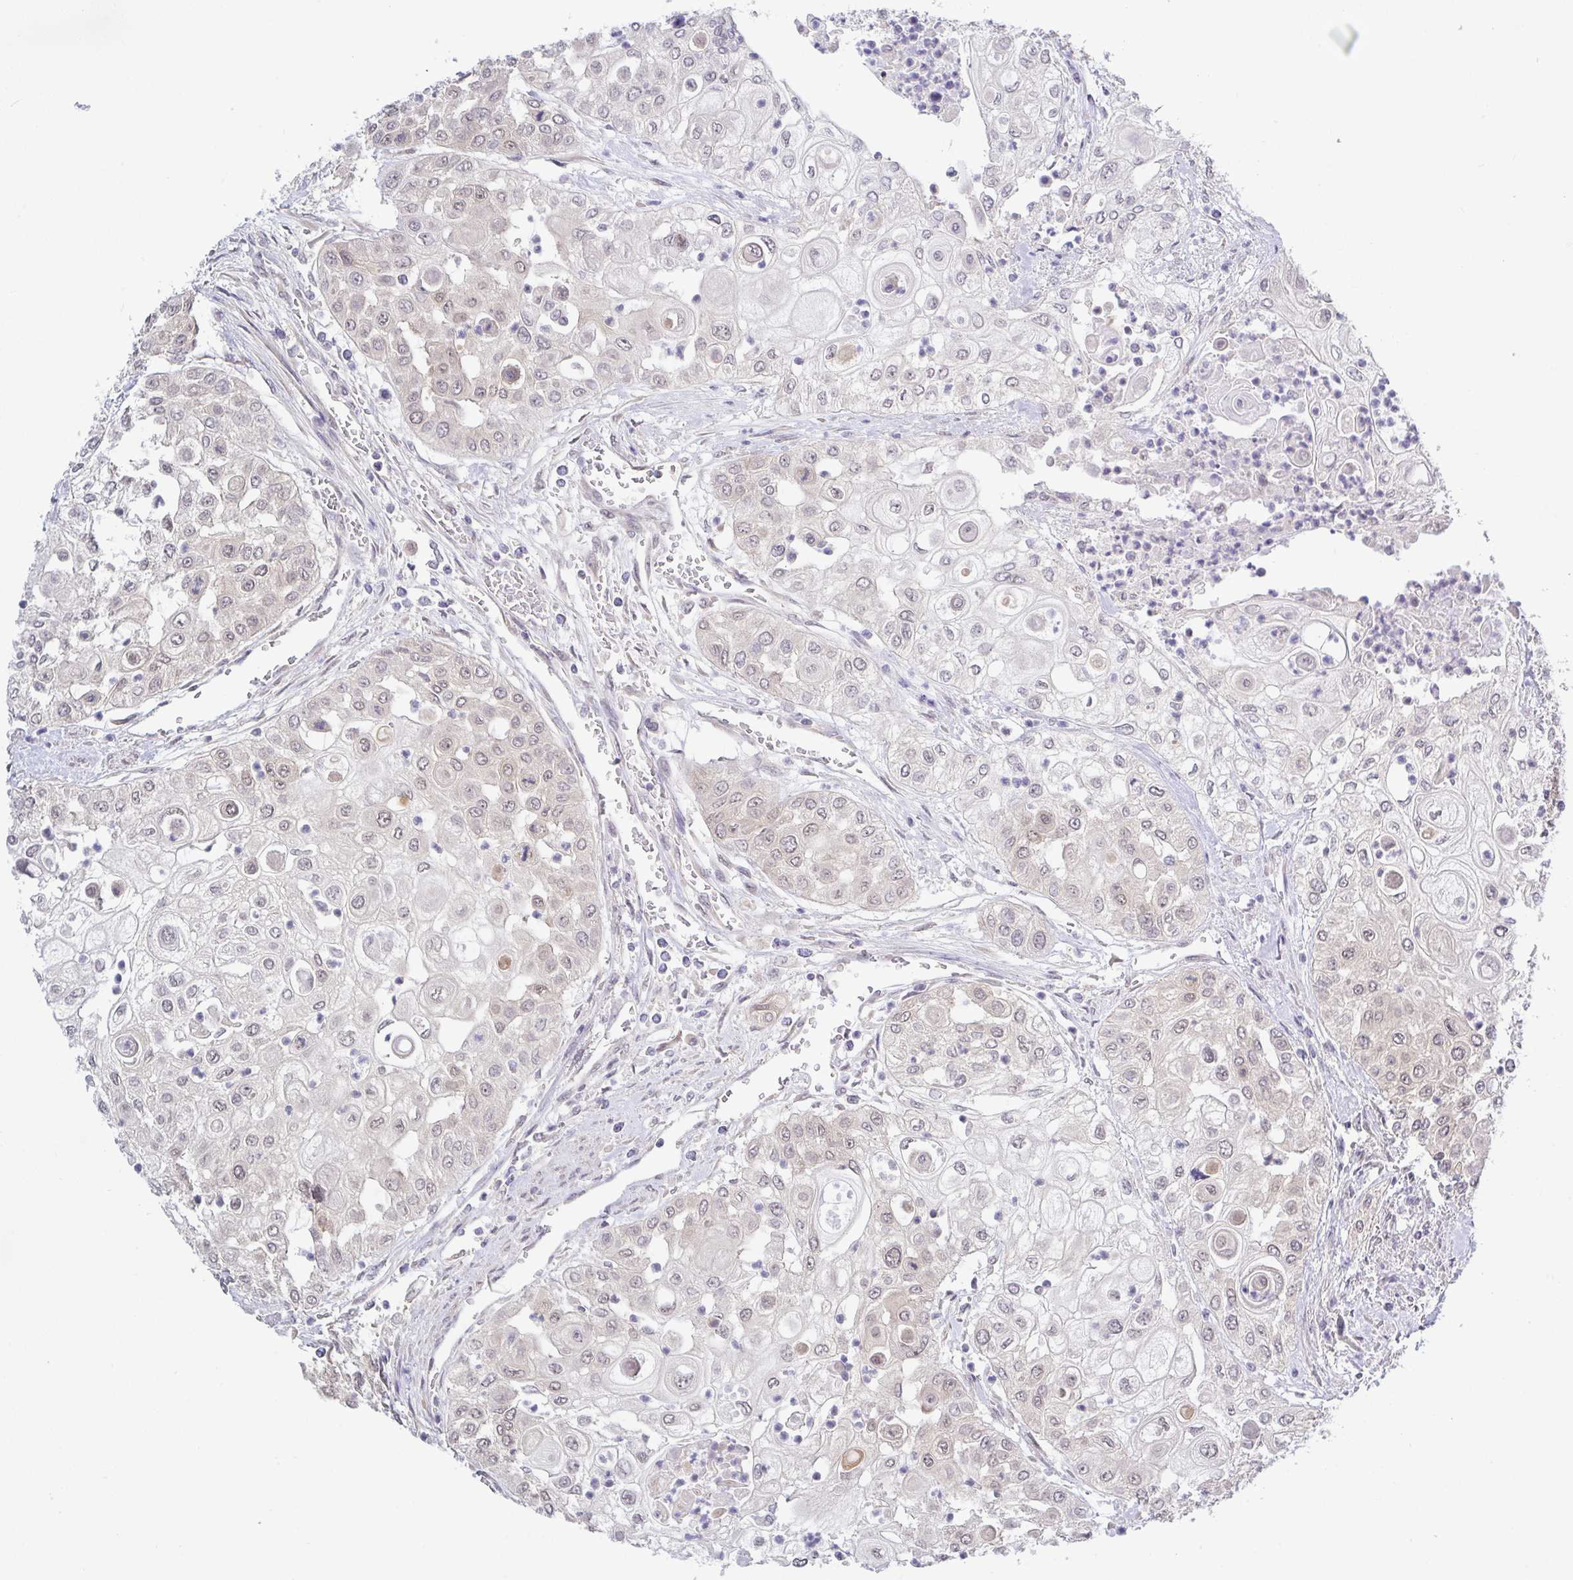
{"staining": {"intensity": "weak", "quantity": "25%-75%", "location": "nuclear"}, "tissue": "urothelial cancer", "cell_type": "Tumor cells", "image_type": "cancer", "snomed": [{"axis": "morphology", "description": "Urothelial carcinoma, High grade"}, {"axis": "topography", "description": "Urinary bladder"}], "caption": "DAB immunohistochemical staining of high-grade urothelial carcinoma shows weak nuclear protein expression in about 25%-75% of tumor cells.", "gene": "HYPK", "patient": {"sex": "female", "age": 79}}